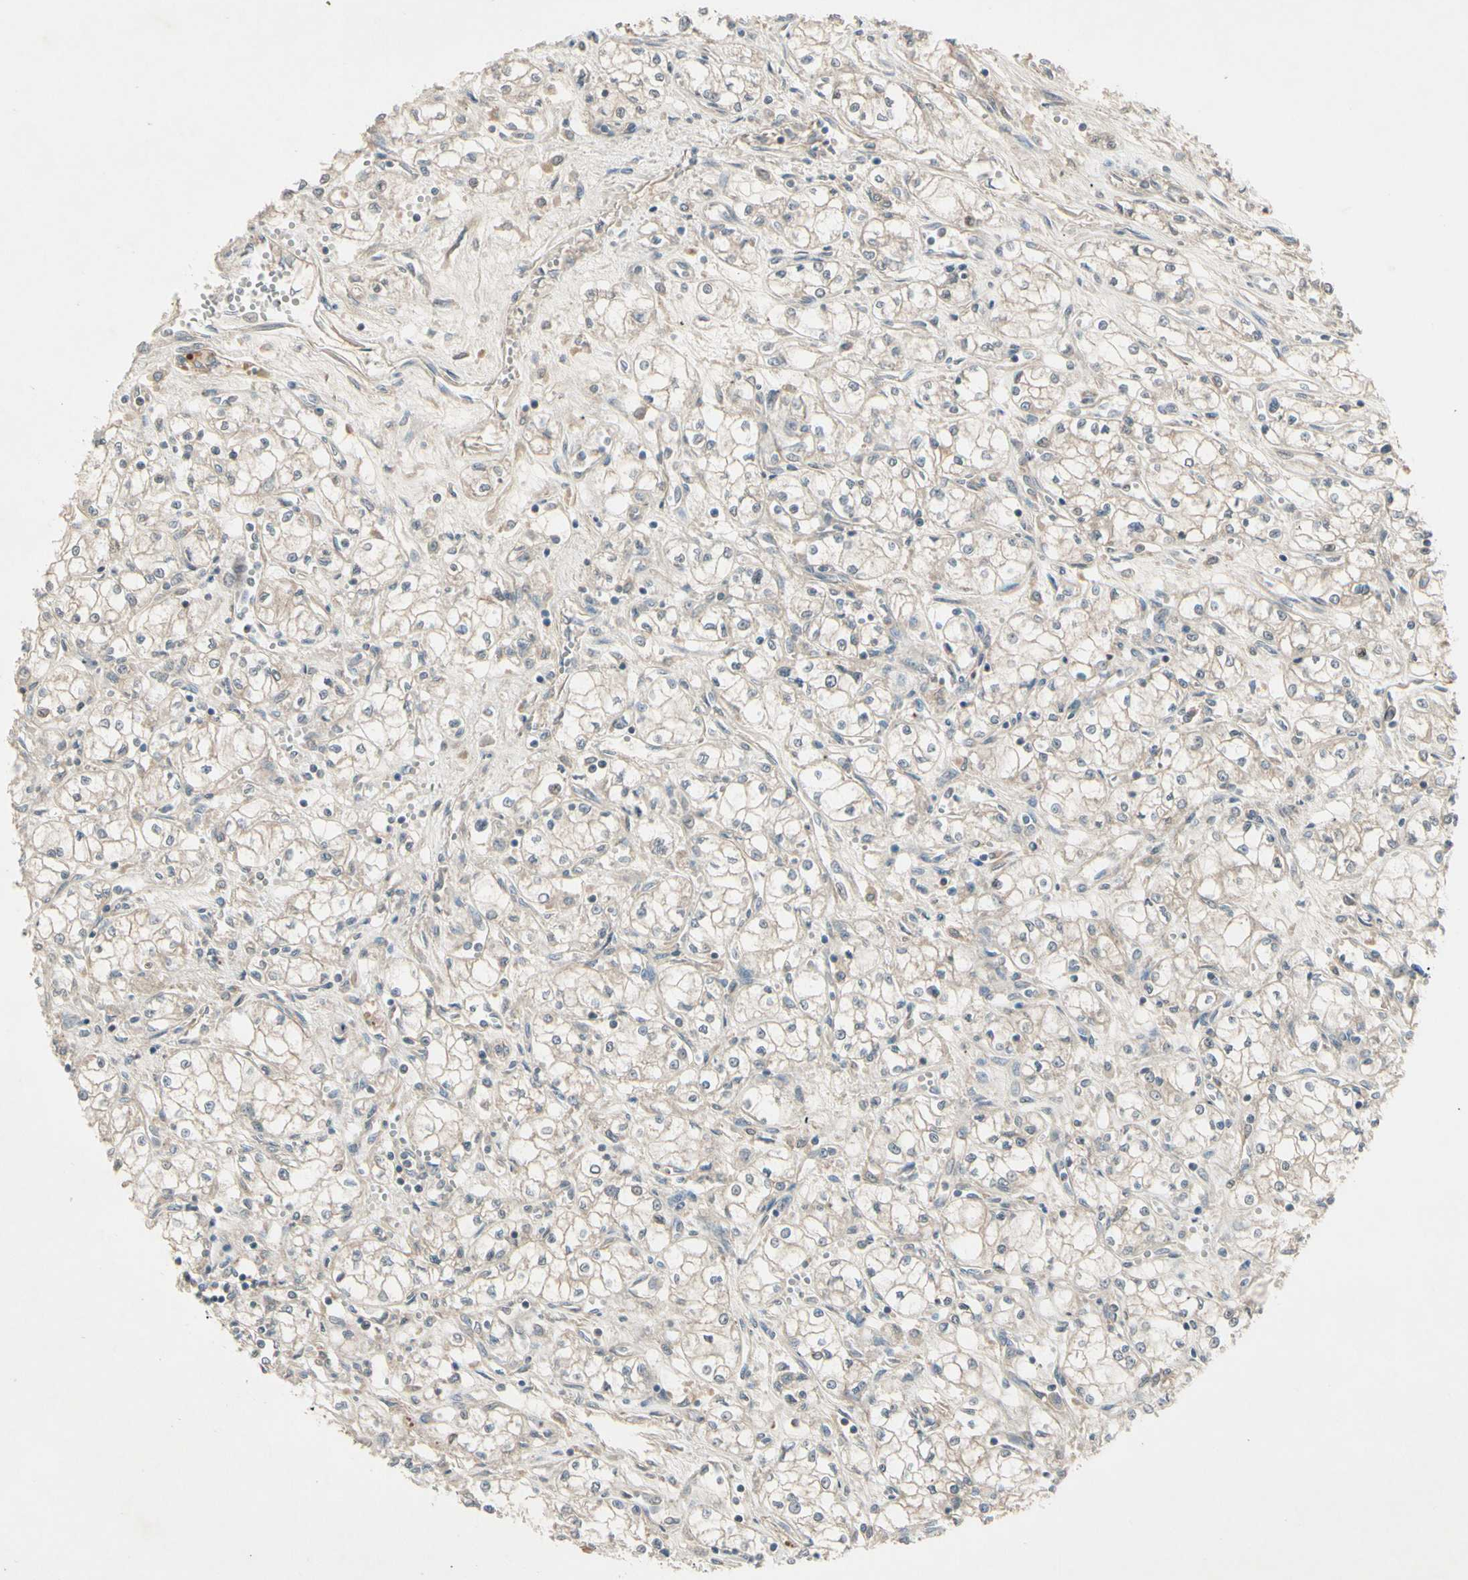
{"staining": {"intensity": "negative", "quantity": "none", "location": "none"}, "tissue": "renal cancer", "cell_type": "Tumor cells", "image_type": "cancer", "snomed": [{"axis": "morphology", "description": "Normal tissue, NOS"}, {"axis": "morphology", "description": "Adenocarcinoma, NOS"}, {"axis": "topography", "description": "Kidney"}], "caption": "A high-resolution histopathology image shows IHC staining of renal adenocarcinoma, which reveals no significant staining in tumor cells.", "gene": "FHDC1", "patient": {"sex": "male", "age": 59}}